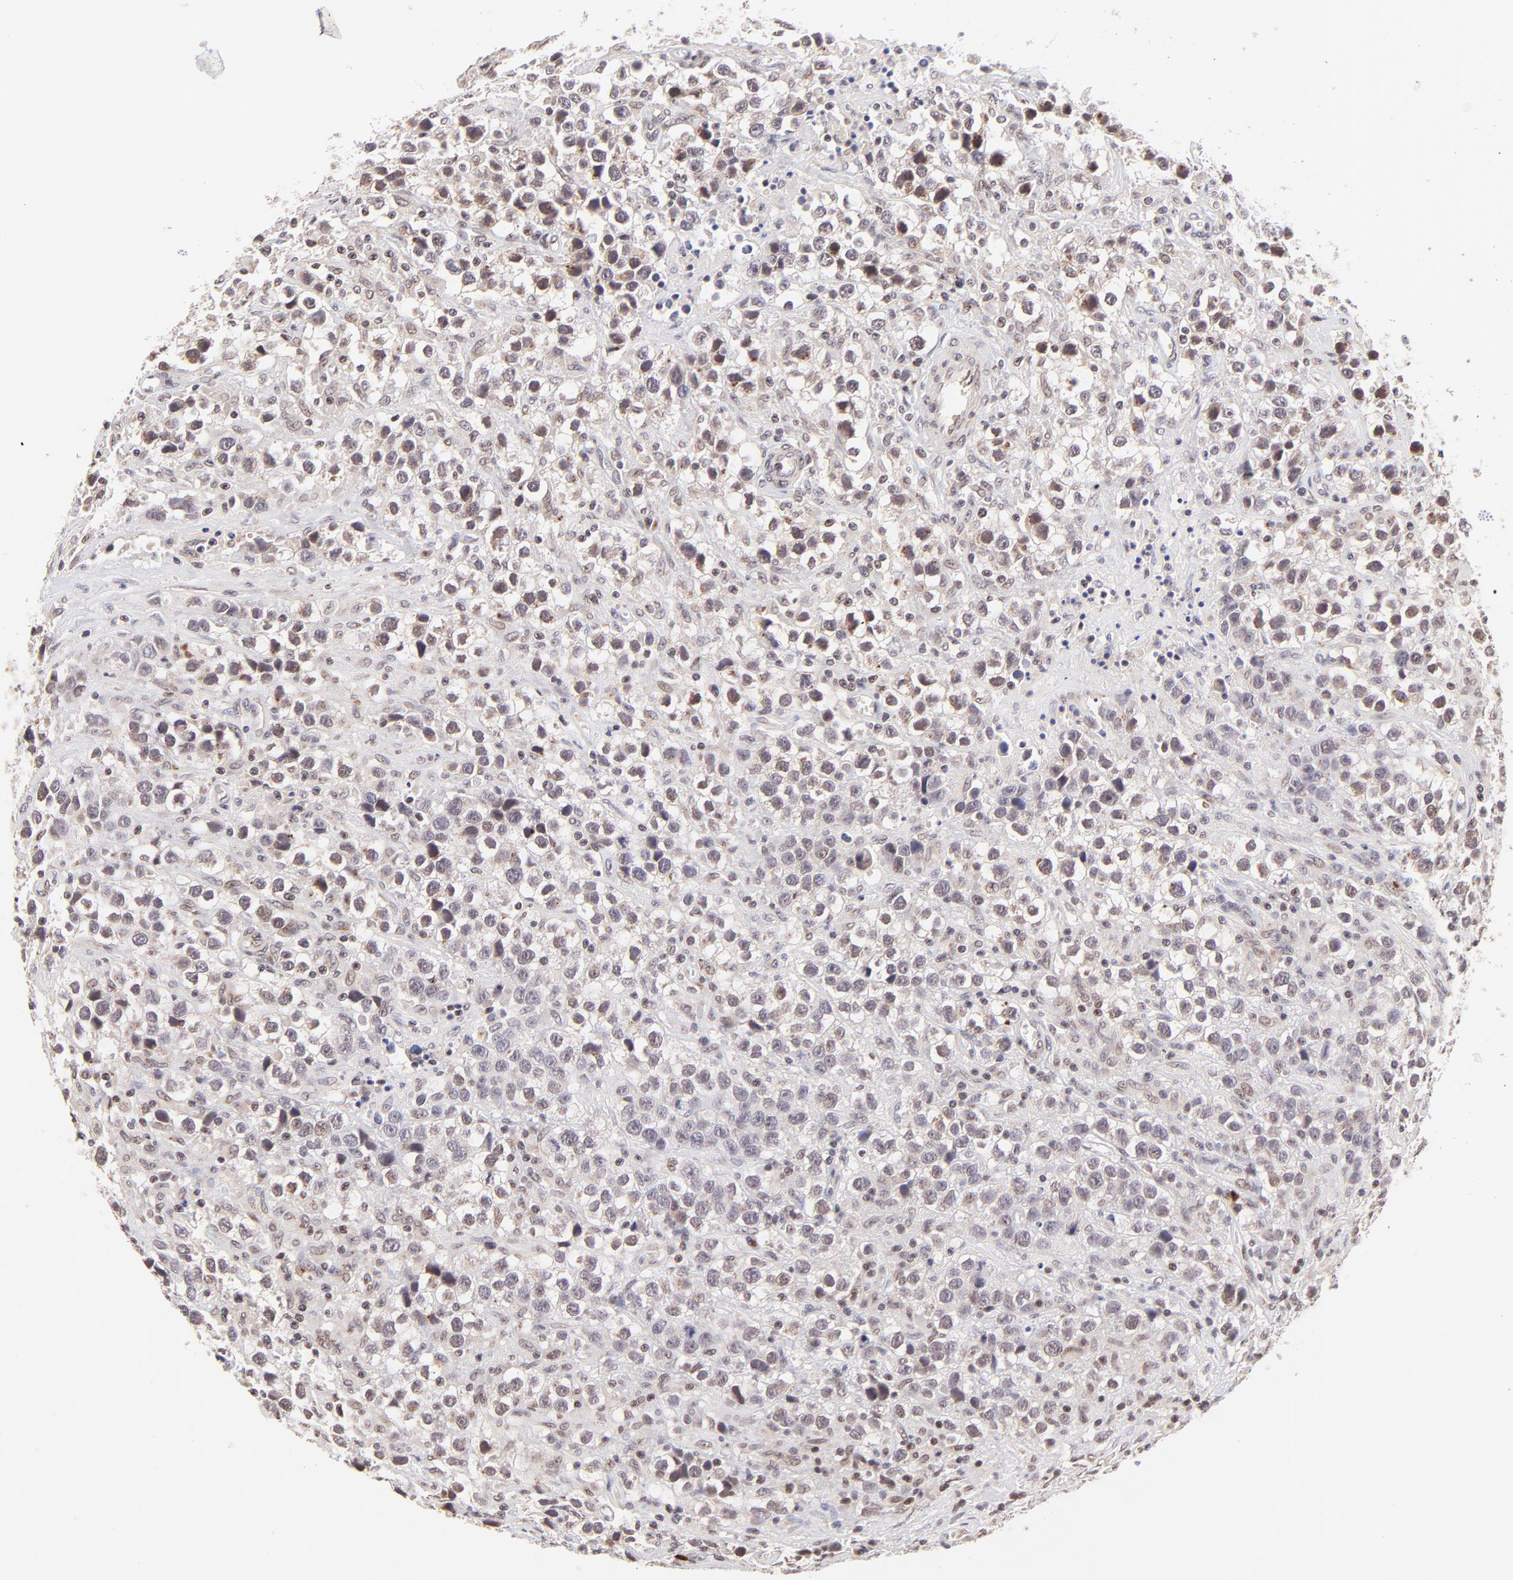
{"staining": {"intensity": "weak", "quantity": "<25%", "location": "nuclear"}, "tissue": "testis cancer", "cell_type": "Tumor cells", "image_type": "cancer", "snomed": [{"axis": "morphology", "description": "Seminoma, NOS"}, {"axis": "topography", "description": "Testis"}], "caption": "IHC micrograph of testis seminoma stained for a protein (brown), which demonstrates no expression in tumor cells. Nuclei are stained in blue.", "gene": "MED12", "patient": {"sex": "male", "age": 43}}